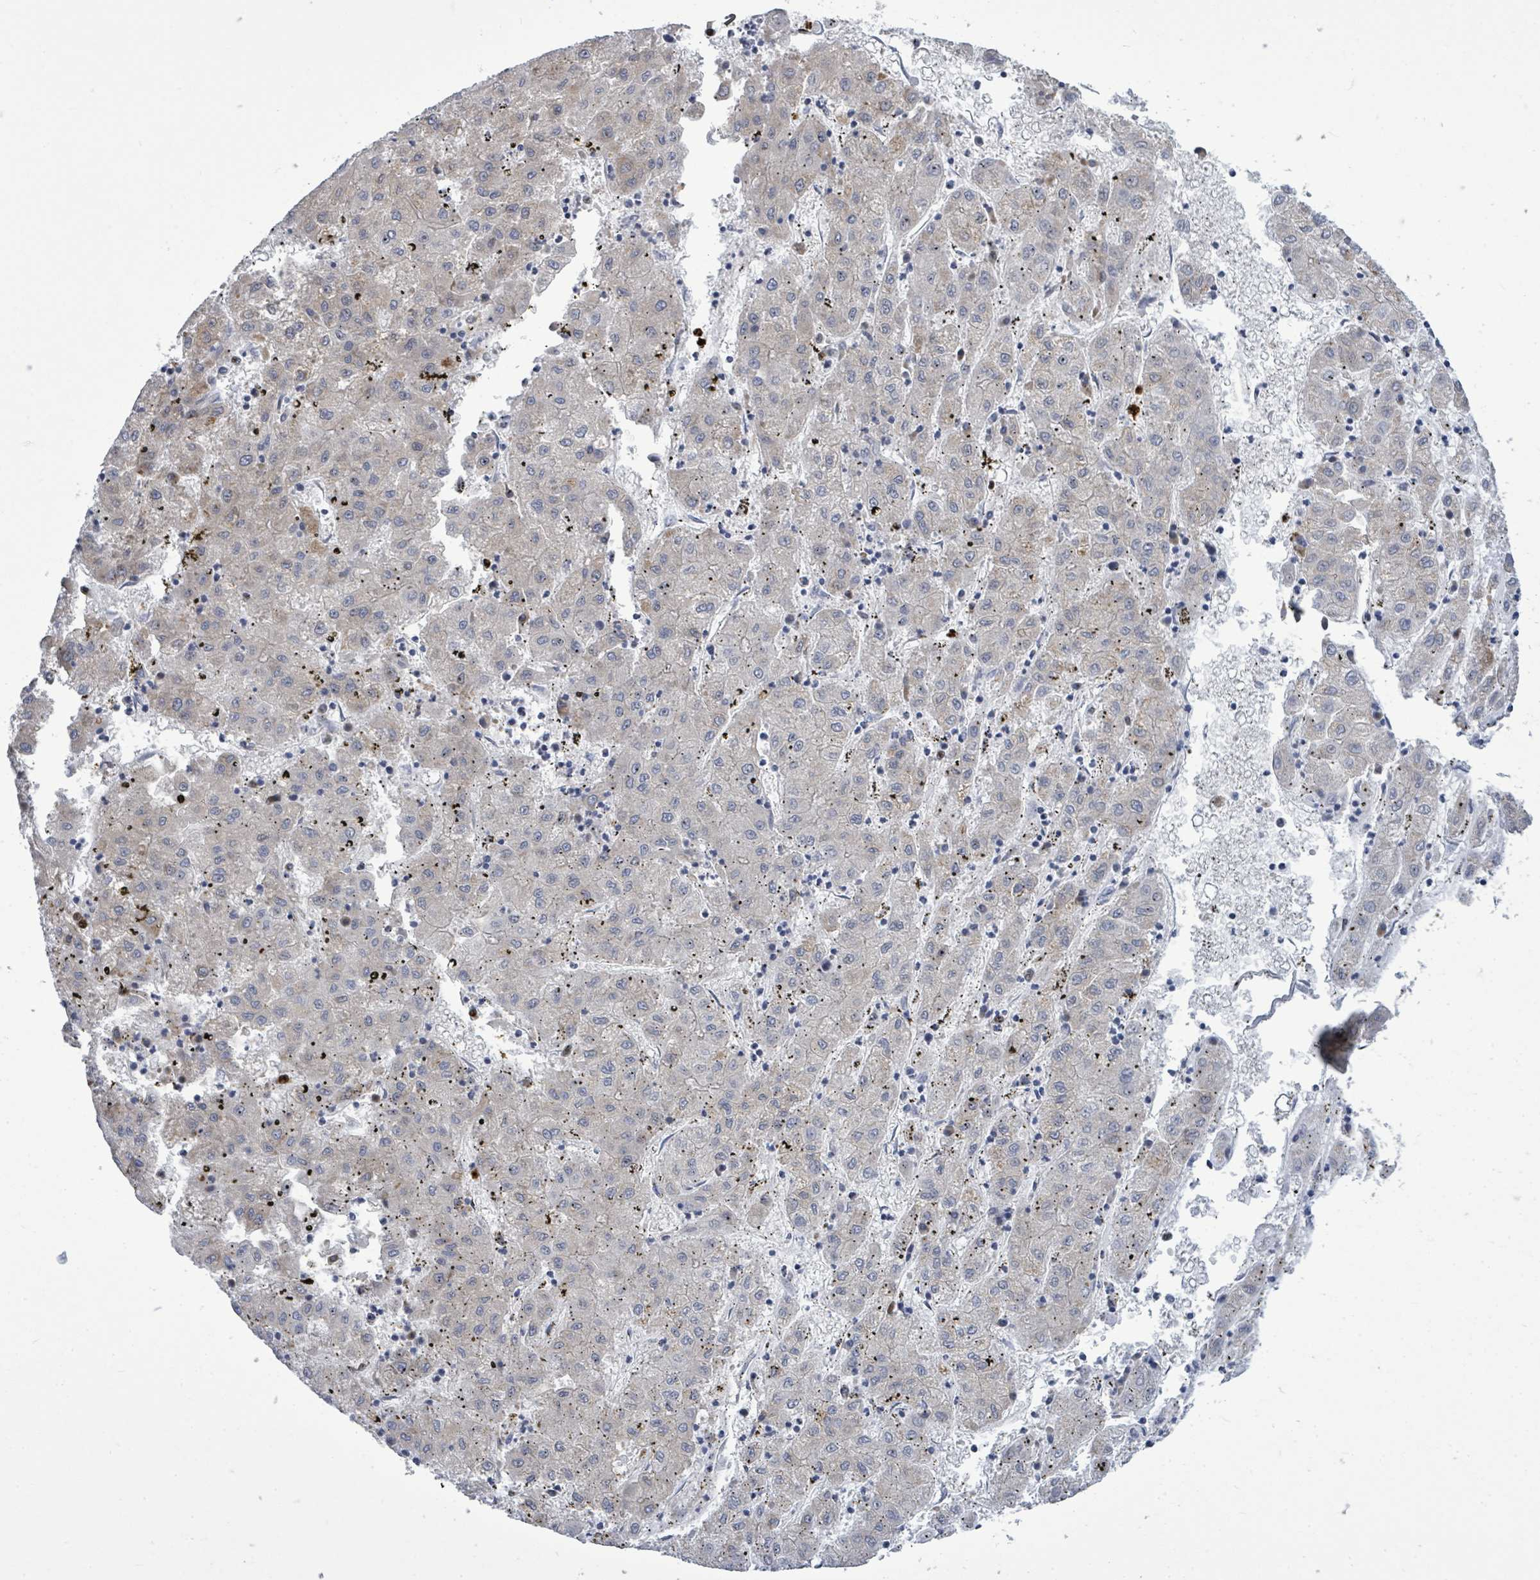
{"staining": {"intensity": "weak", "quantity": "<25%", "location": "cytoplasmic/membranous"}, "tissue": "liver cancer", "cell_type": "Tumor cells", "image_type": "cancer", "snomed": [{"axis": "morphology", "description": "Carcinoma, Hepatocellular, NOS"}, {"axis": "topography", "description": "Liver"}], "caption": "Protein analysis of hepatocellular carcinoma (liver) shows no significant expression in tumor cells.", "gene": "SAR1A", "patient": {"sex": "male", "age": 72}}